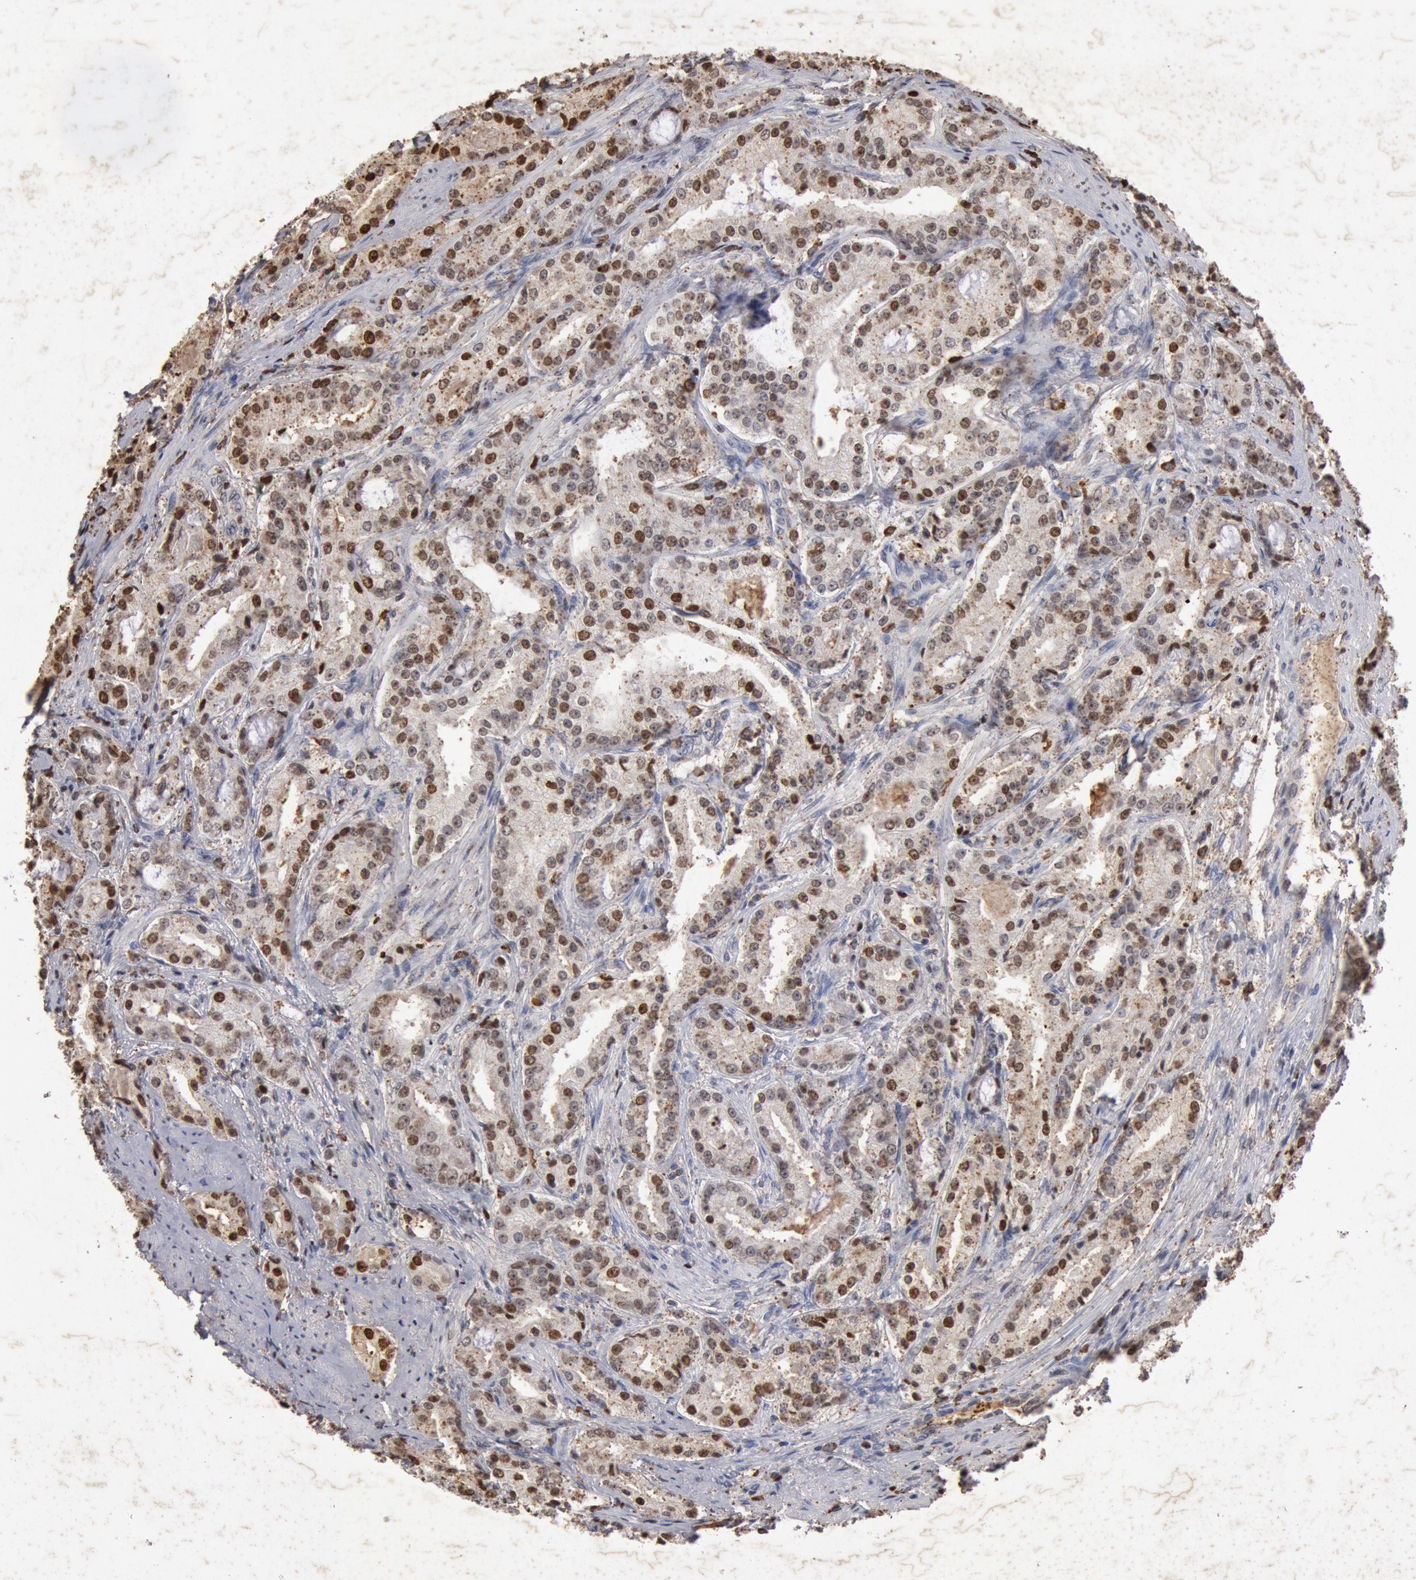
{"staining": {"intensity": "strong", "quantity": ">75%", "location": "nuclear"}, "tissue": "prostate cancer", "cell_type": "Tumor cells", "image_type": "cancer", "snomed": [{"axis": "morphology", "description": "Adenocarcinoma, Medium grade"}, {"axis": "topography", "description": "Prostate"}], "caption": "Protein expression analysis of human prostate cancer (medium-grade adenocarcinoma) reveals strong nuclear staining in about >75% of tumor cells. (Brightfield microscopy of DAB IHC at high magnification).", "gene": "FOXA2", "patient": {"sex": "male", "age": 72}}